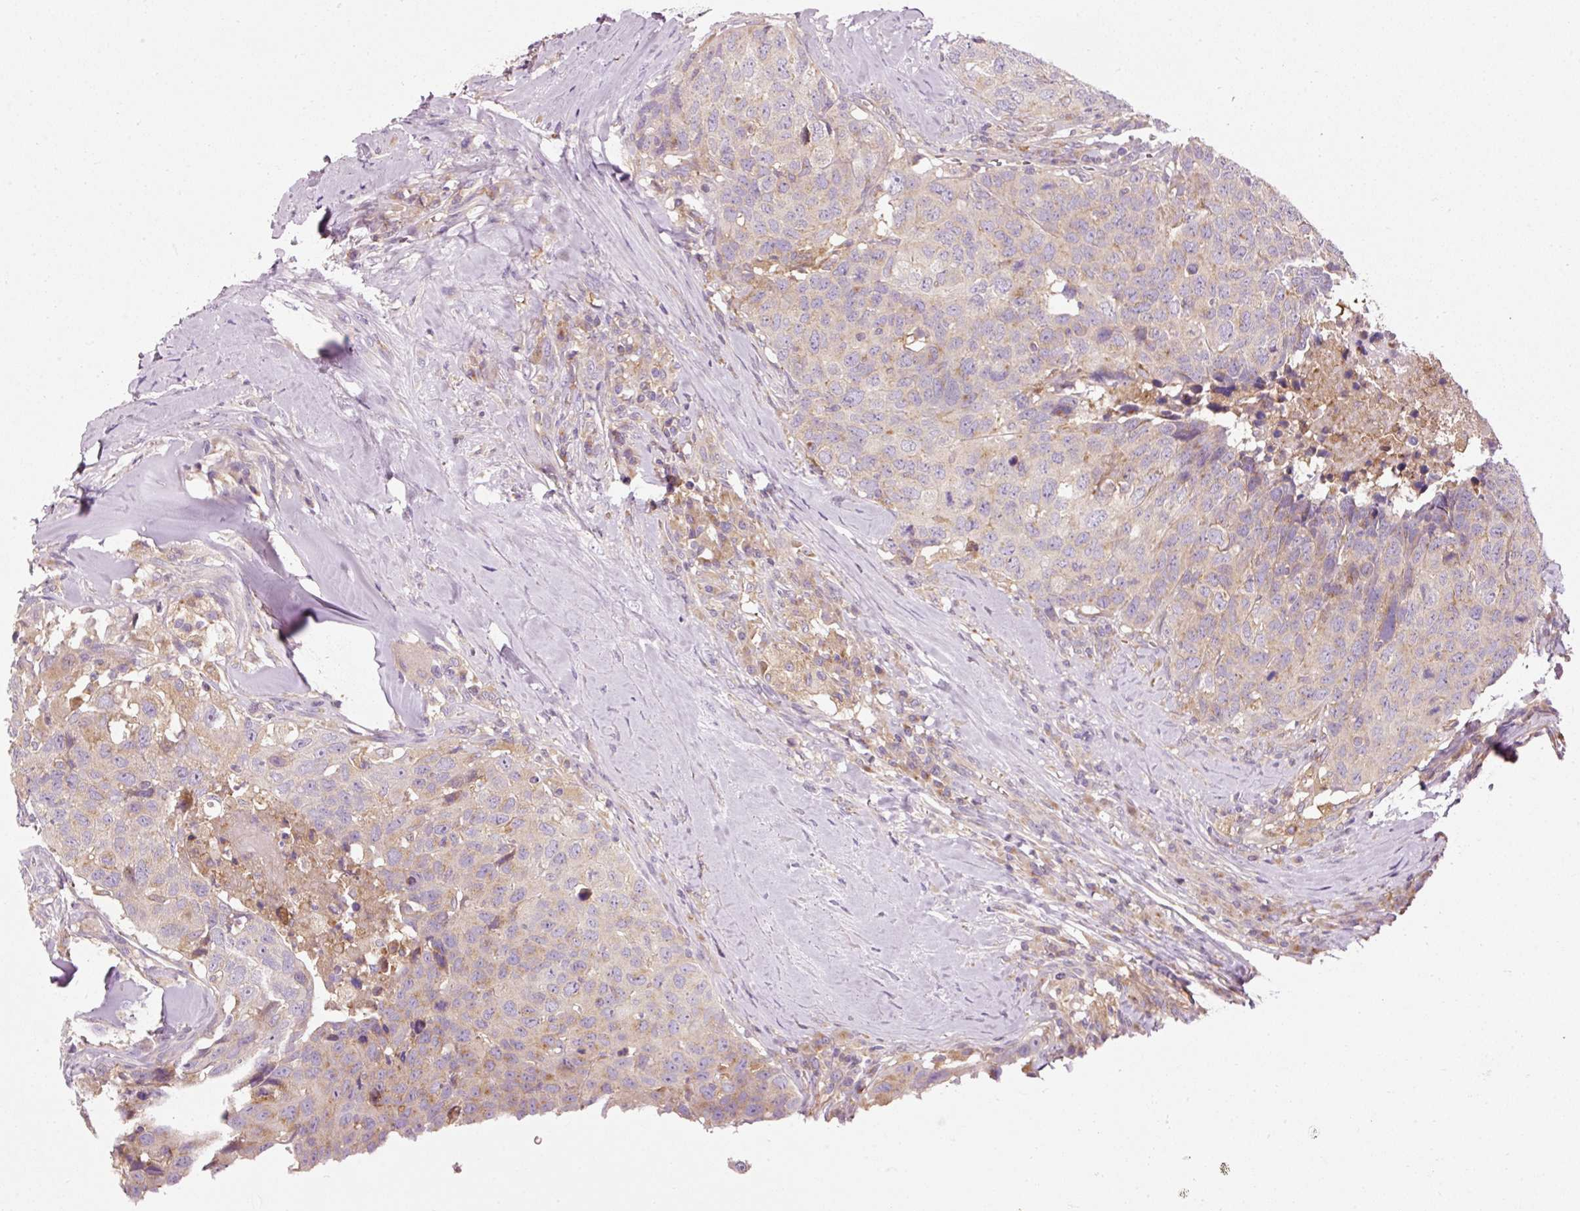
{"staining": {"intensity": "weak", "quantity": "<25%", "location": "cytoplasmic/membranous"}, "tissue": "head and neck cancer", "cell_type": "Tumor cells", "image_type": "cancer", "snomed": [{"axis": "morphology", "description": "Squamous cell carcinoma, NOS"}, {"axis": "topography", "description": "Head-Neck"}], "caption": "Squamous cell carcinoma (head and neck) was stained to show a protein in brown. There is no significant staining in tumor cells.", "gene": "NAPA", "patient": {"sex": "male", "age": 66}}